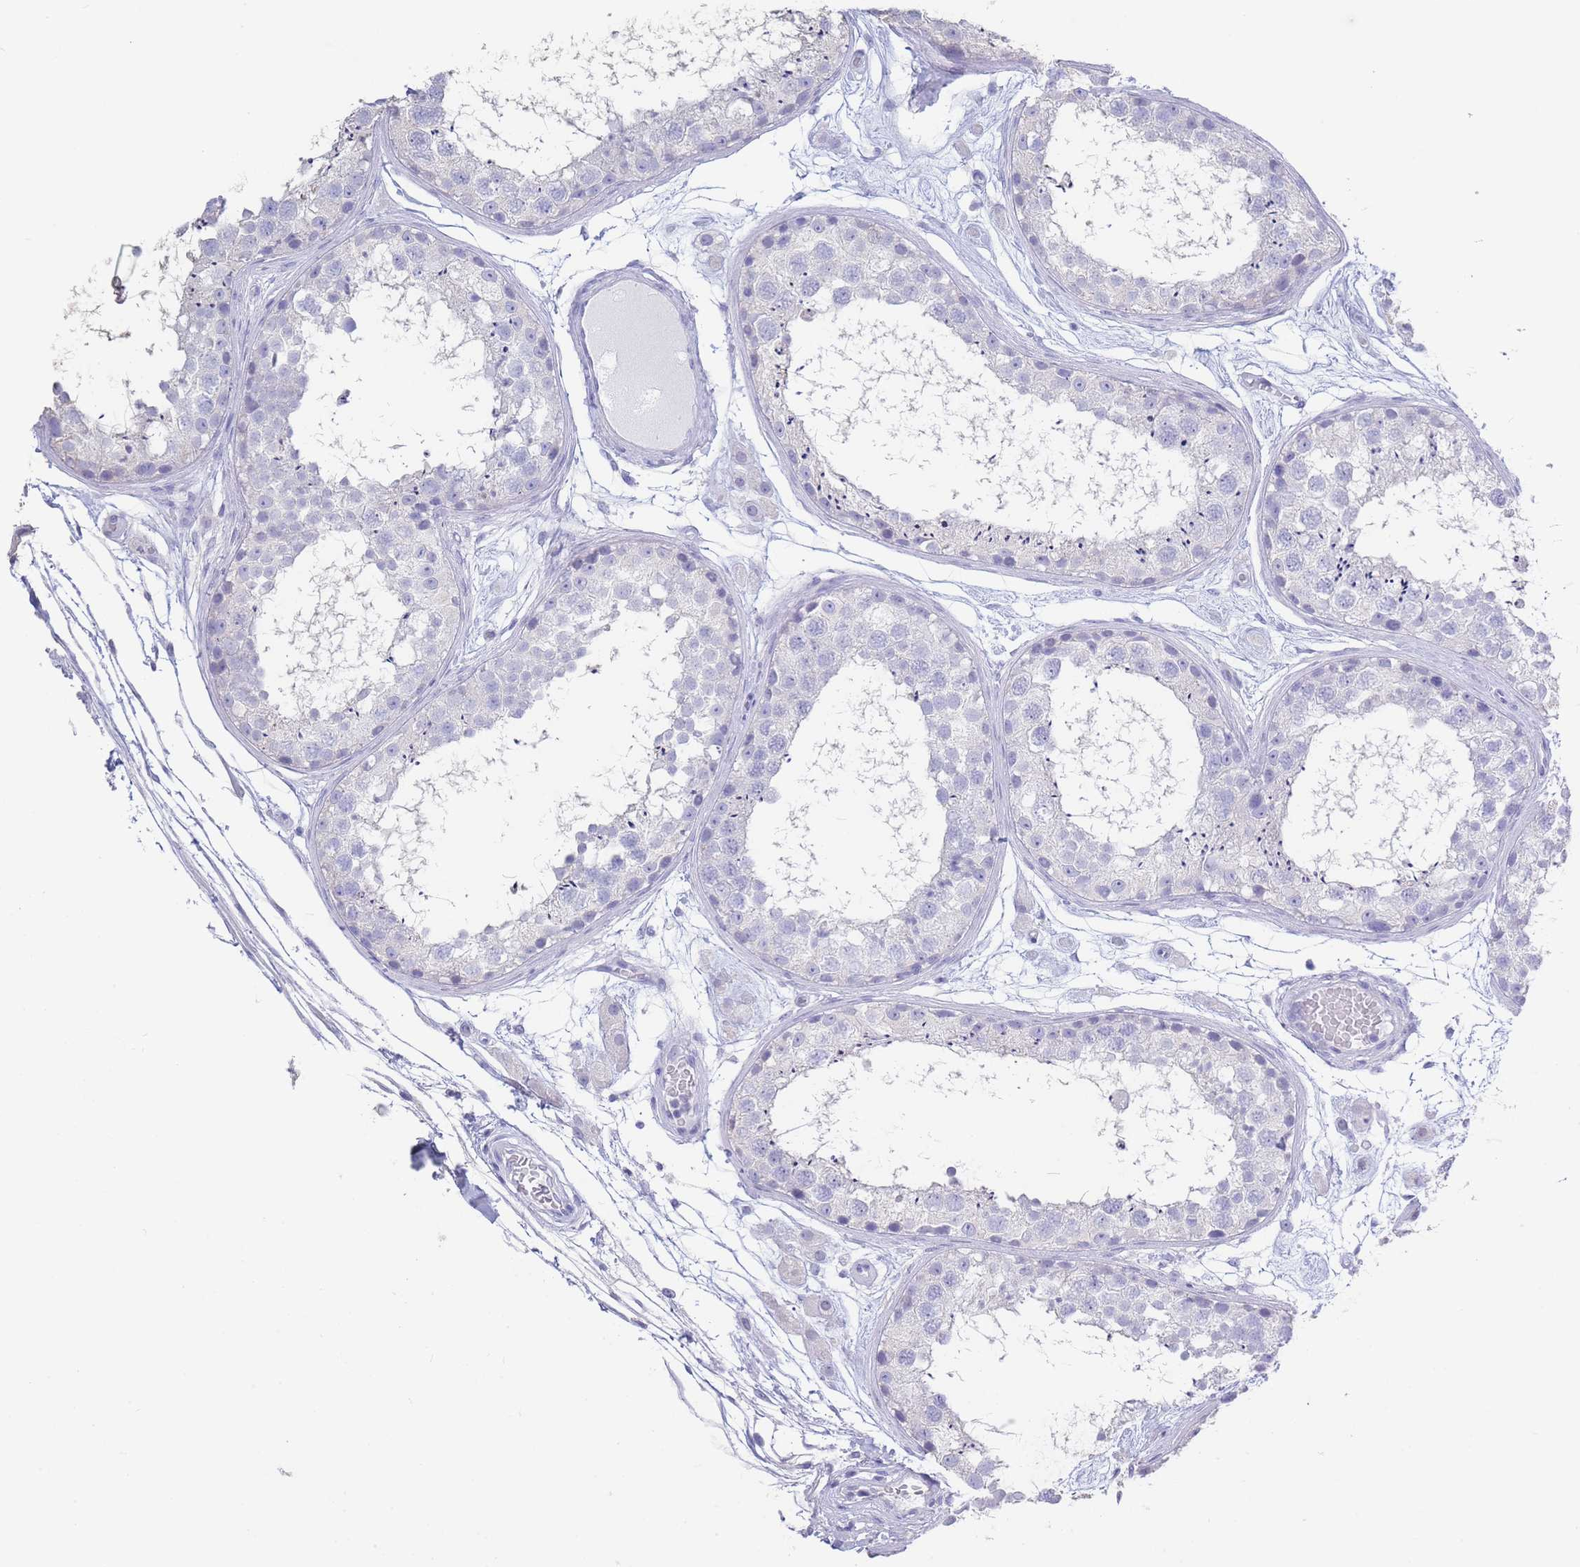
{"staining": {"intensity": "negative", "quantity": "none", "location": "none"}, "tissue": "testis", "cell_type": "Cells in seminiferous ducts", "image_type": "normal", "snomed": [{"axis": "morphology", "description": "Normal tissue, NOS"}, {"axis": "topography", "description": "Testis"}], "caption": "A micrograph of testis stained for a protein reveals no brown staining in cells in seminiferous ducts.", "gene": "CD37", "patient": {"sex": "male", "age": 25}}